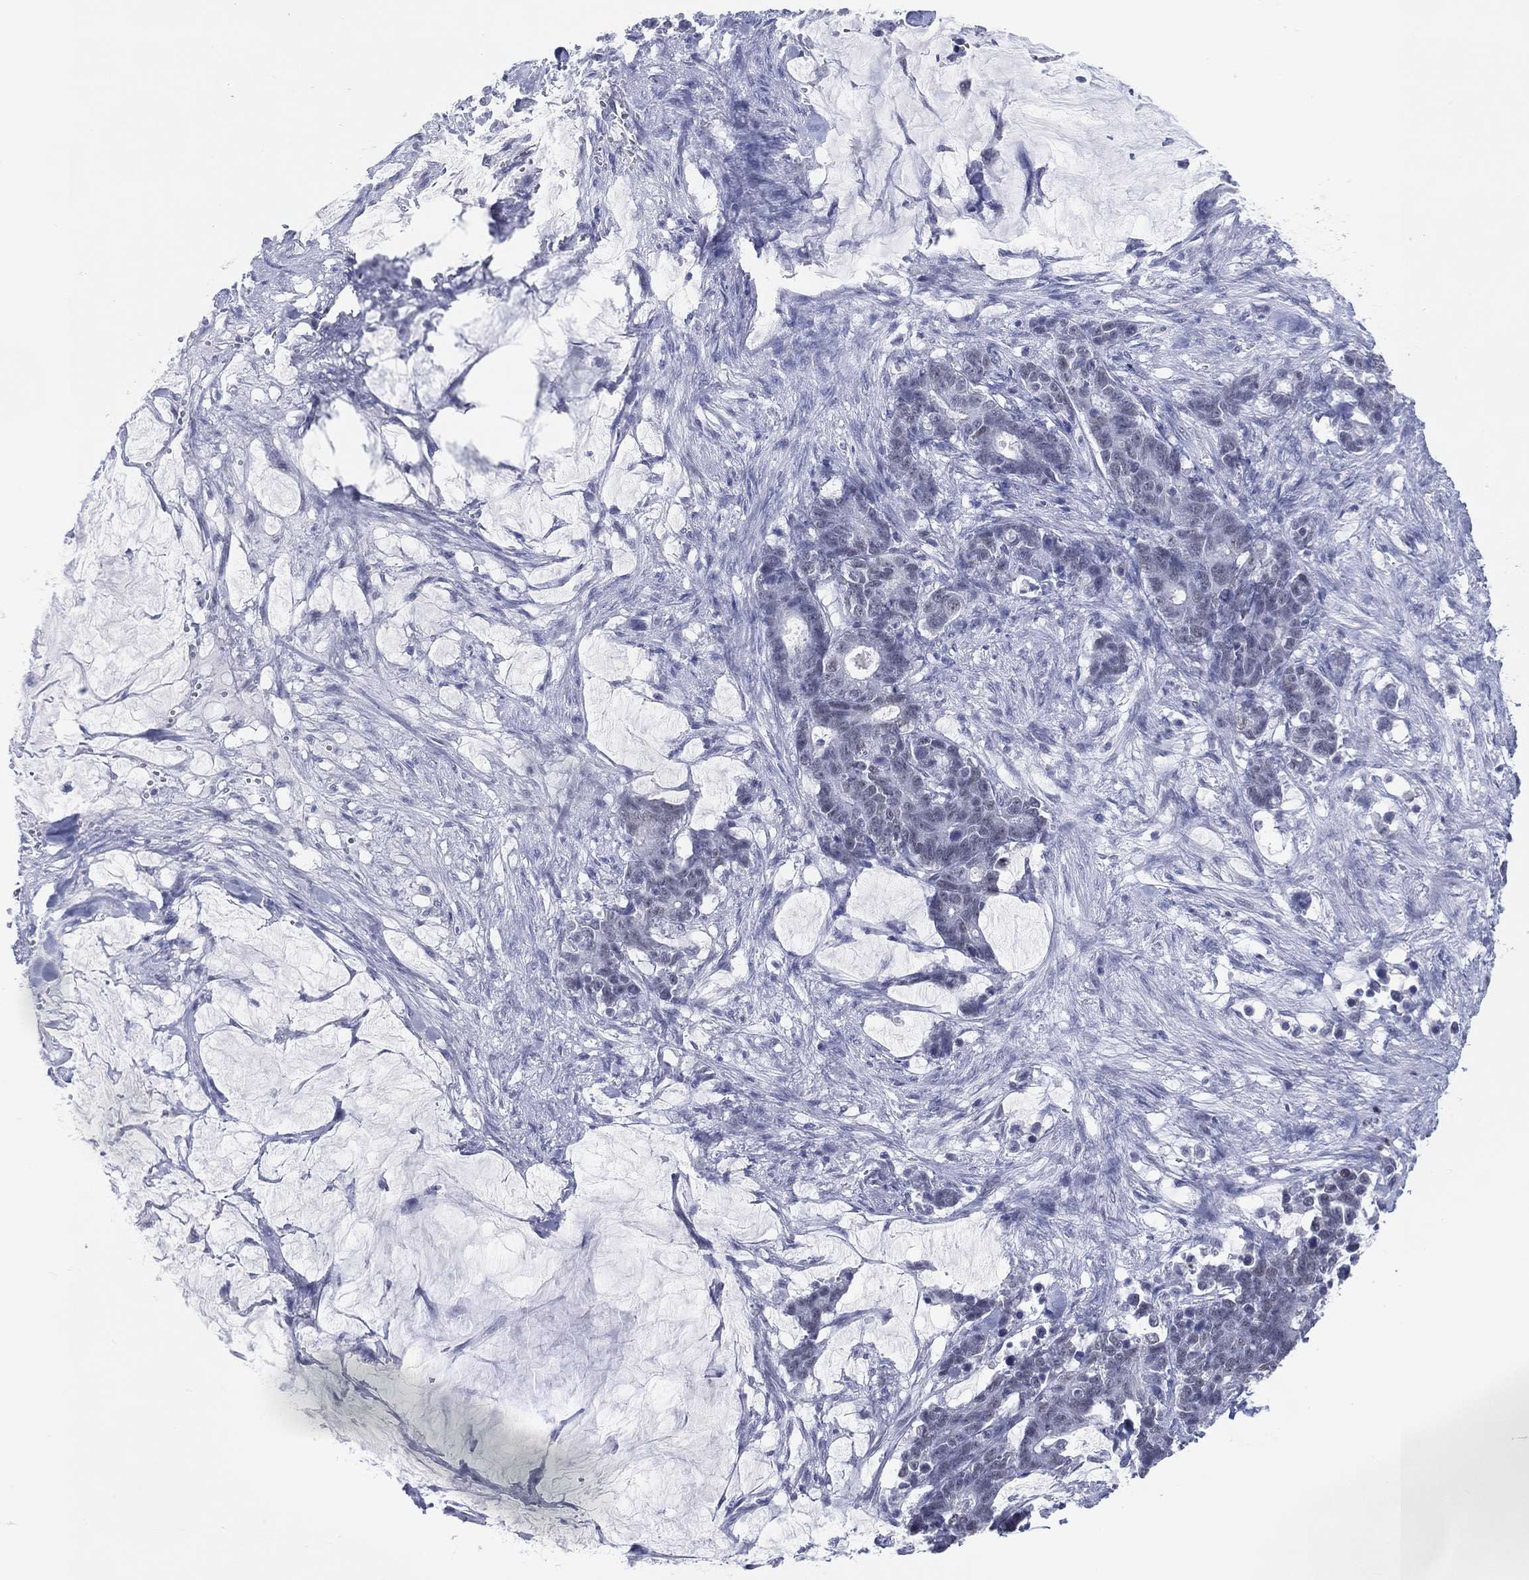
{"staining": {"intensity": "negative", "quantity": "none", "location": "none"}, "tissue": "stomach cancer", "cell_type": "Tumor cells", "image_type": "cancer", "snomed": [{"axis": "morphology", "description": "Normal tissue, NOS"}, {"axis": "morphology", "description": "Adenocarcinoma, NOS"}, {"axis": "topography", "description": "Stomach"}], "caption": "The micrograph demonstrates no significant expression in tumor cells of stomach adenocarcinoma.", "gene": "CFAP58", "patient": {"sex": "female", "age": 64}}